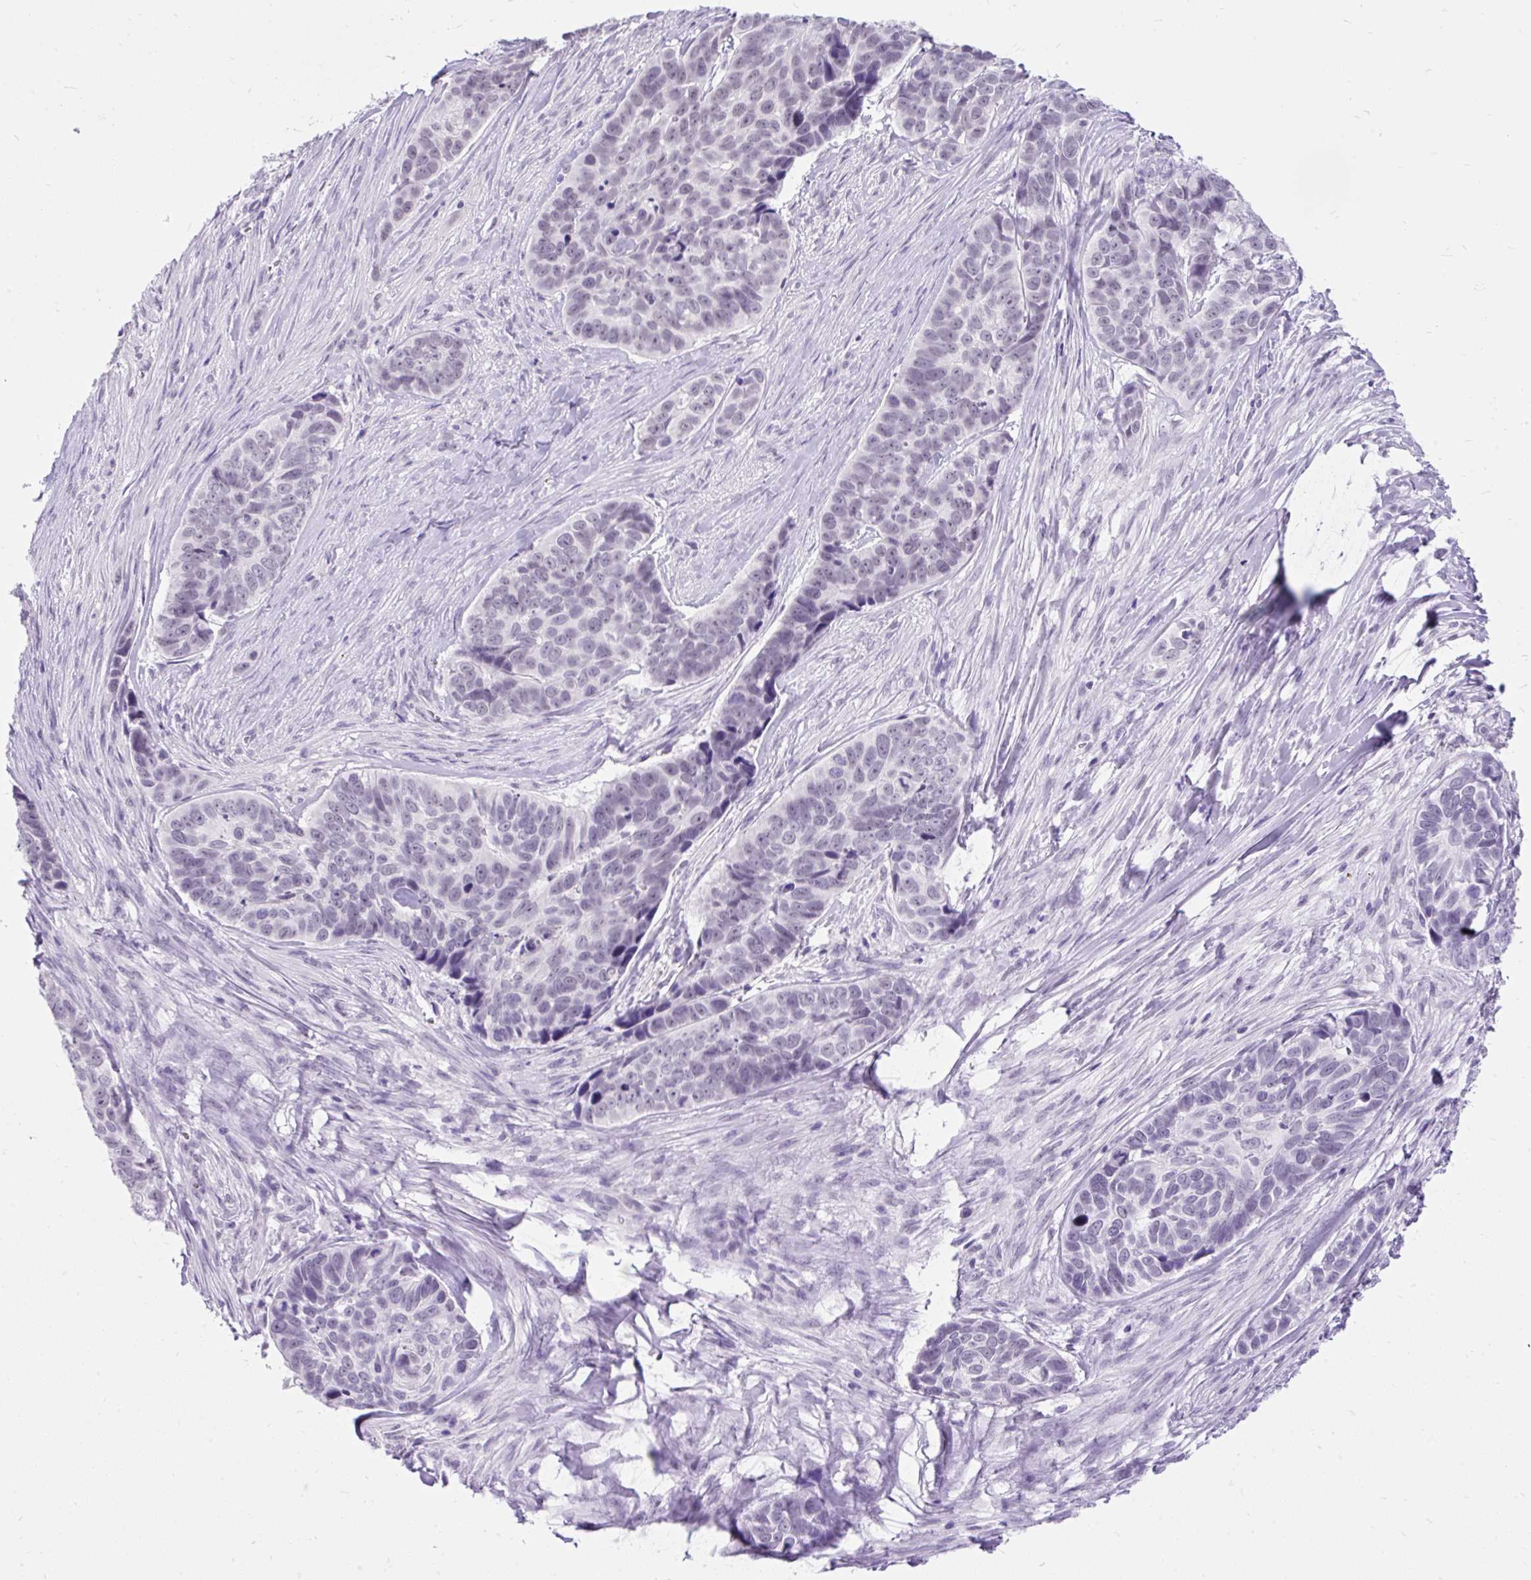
{"staining": {"intensity": "negative", "quantity": "none", "location": "none"}, "tissue": "skin cancer", "cell_type": "Tumor cells", "image_type": "cancer", "snomed": [{"axis": "morphology", "description": "Basal cell carcinoma"}, {"axis": "topography", "description": "Skin"}], "caption": "Skin basal cell carcinoma stained for a protein using immunohistochemistry displays no expression tumor cells.", "gene": "SCGB1A1", "patient": {"sex": "female", "age": 82}}